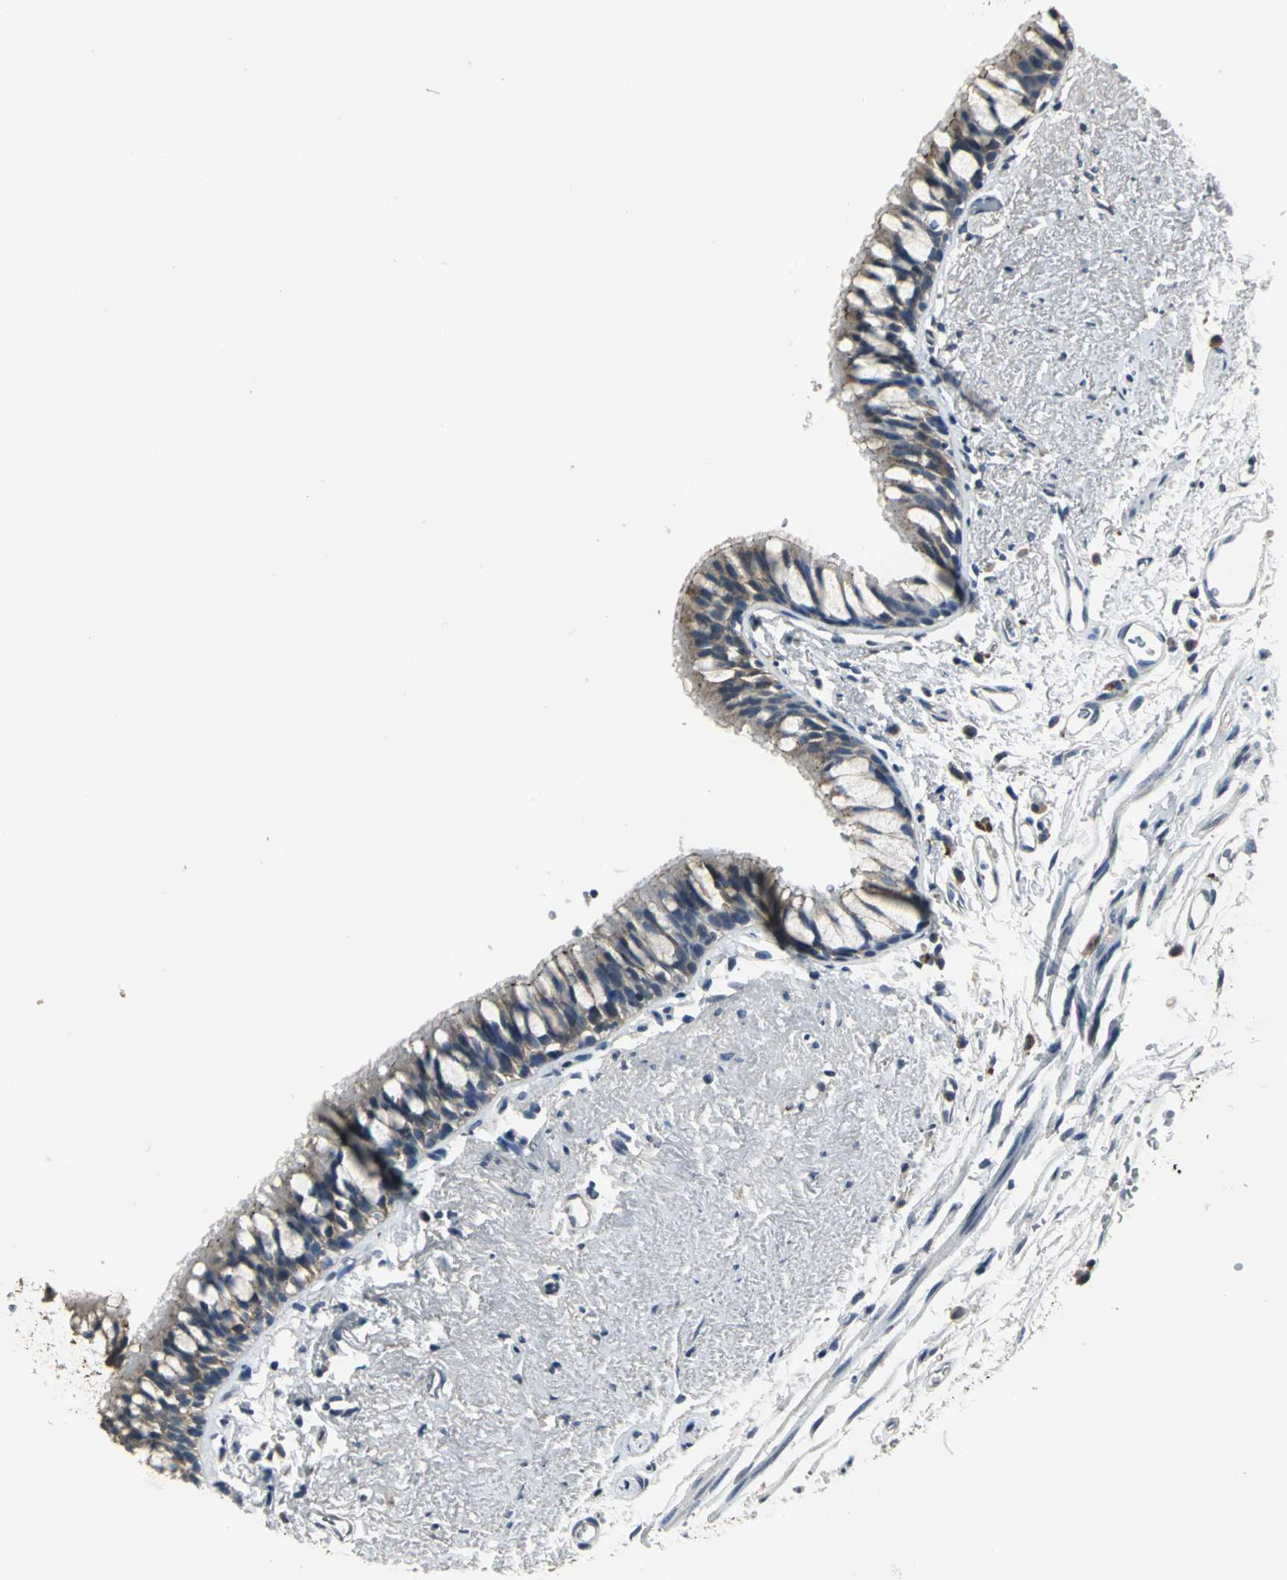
{"staining": {"intensity": "weak", "quantity": ">75%", "location": "cytoplasmic/membranous"}, "tissue": "bronchus", "cell_type": "Respiratory epithelial cells", "image_type": "normal", "snomed": [{"axis": "morphology", "description": "Normal tissue, NOS"}, {"axis": "topography", "description": "Bronchus"}], "caption": "Immunohistochemical staining of benign bronchus exhibits low levels of weak cytoplasmic/membranous positivity in approximately >75% of respiratory epithelial cells.", "gene": "OCLN", "patient": {"sex": "female", "age": 73}}